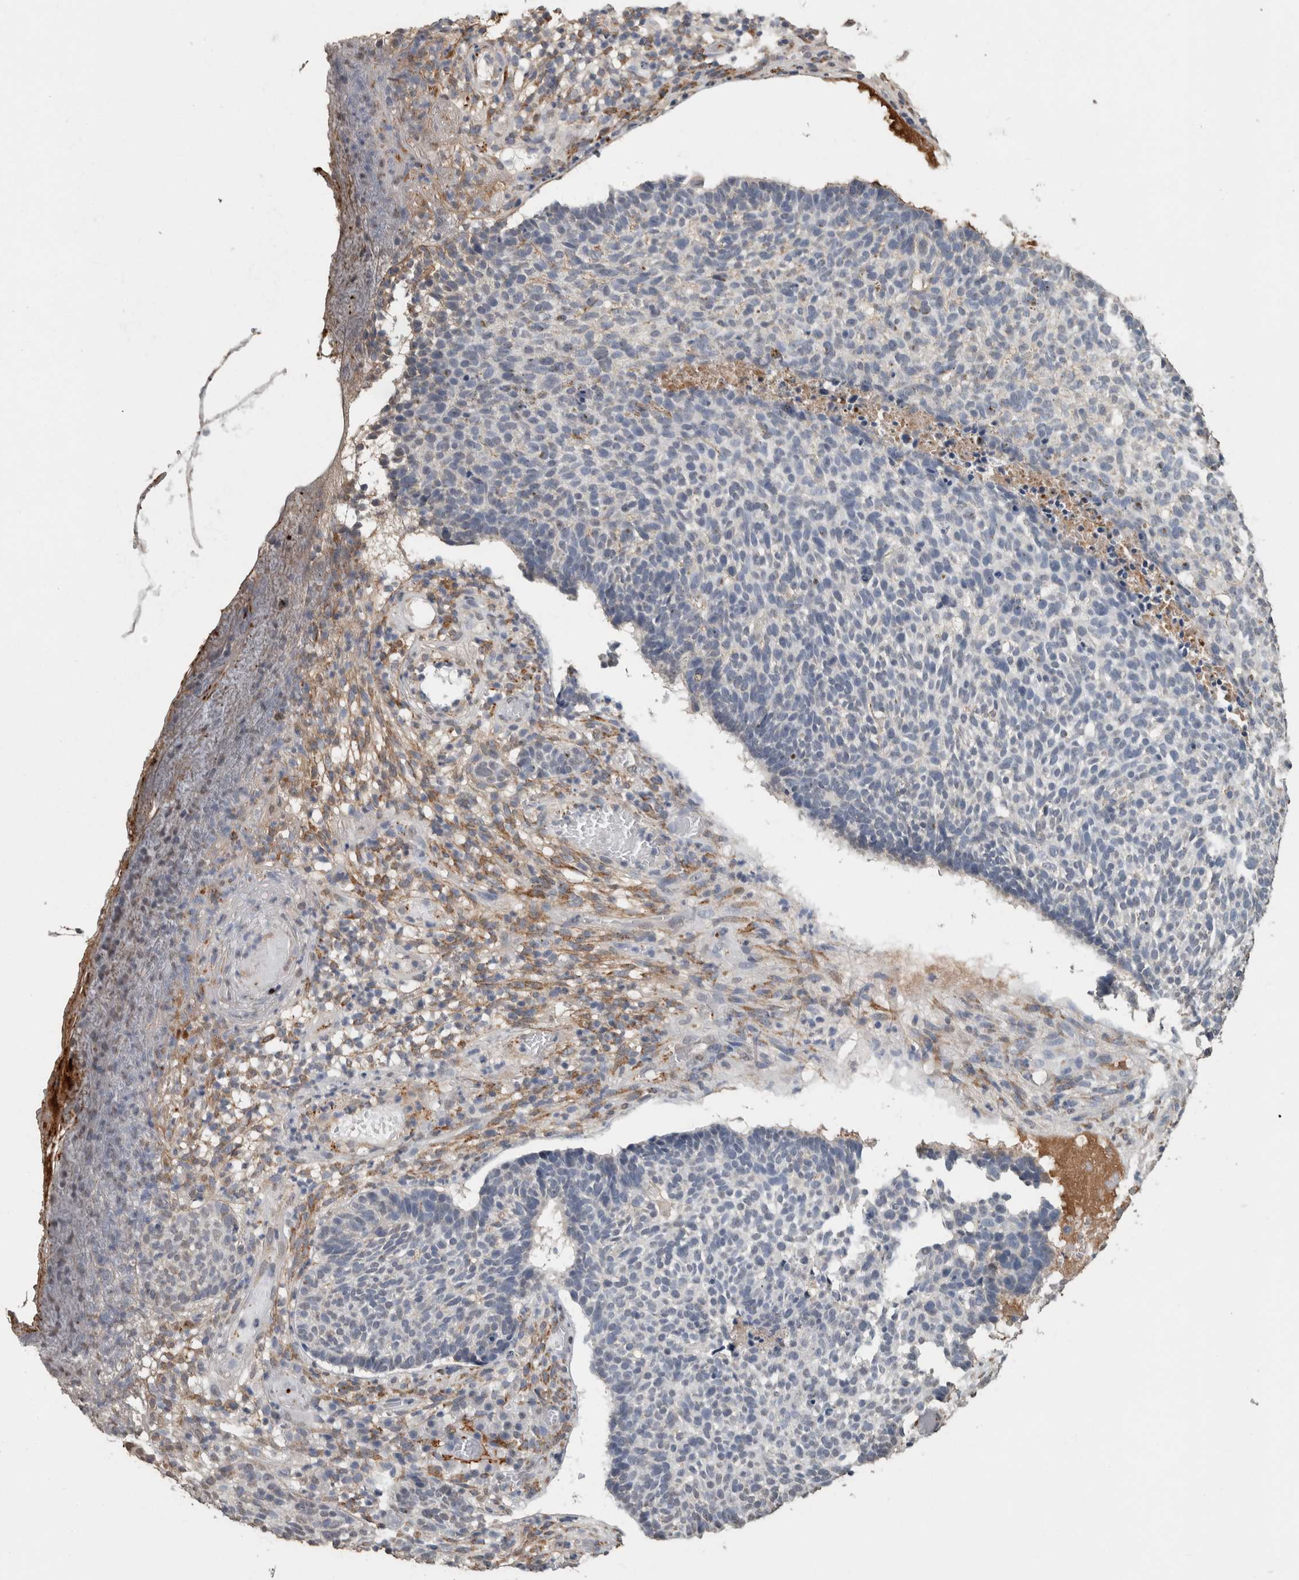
{"staining": {"intensity": "negative", "quantity": "none", "location": "none"}, "tissue": "skin cancer", "cell_type": "Tumor cells", "image_type": "cancer", "snomed": [{"axis": "morphology", "description": "Basal cell carcinoma"}, {"axis": "topography", "description": "Skin"}], "caption": "An immunohistochemistry image of skin cancer is shown. There is no staining in tumor cells of skin cancer.", "gene": "LTBP1", "patient": {"sex": "male", "age": 85}}